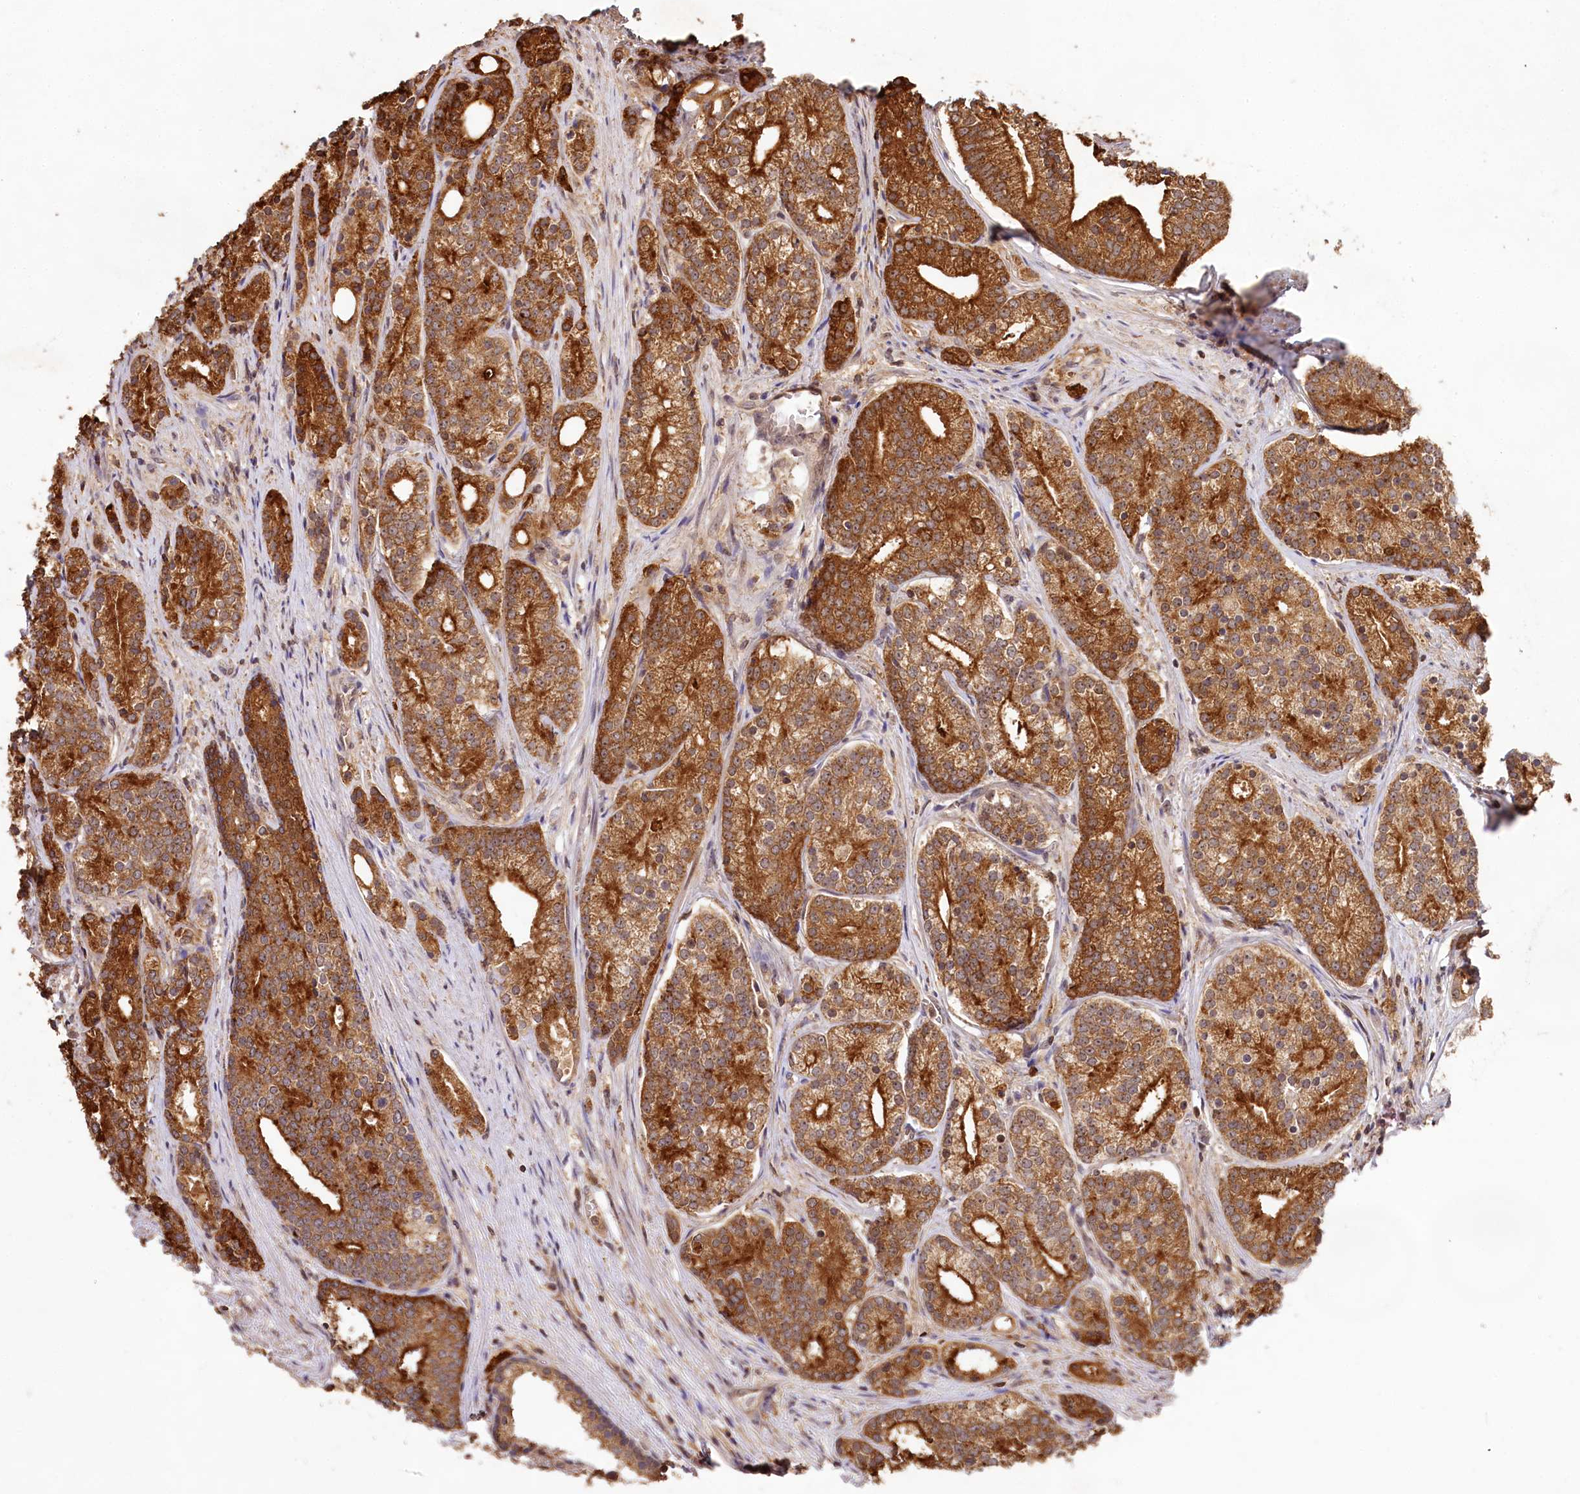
{"staining": {"intensity": "strong", "quantity": ">75%", "location": "cytoplasmic/membranous"}, "tissue": "prostate cancer", "cell_type": "Tumor cells", "image_type": "cancer", "snomed": [{"axis": "morphology", "description": "Adenocarcinoma, Low grade"}, {"axis": "topography", "description": "Prostate"}], "caption": "Approximately >75% of tumor cells in prostate cancer (low-grade adenocarcinoma) reveal strong cytoplasmic/membranous protein expression as visualized by brown immunohistochemical staining.", "gene": "RRP8", "patient": {"sex": "male", "age": 71}}